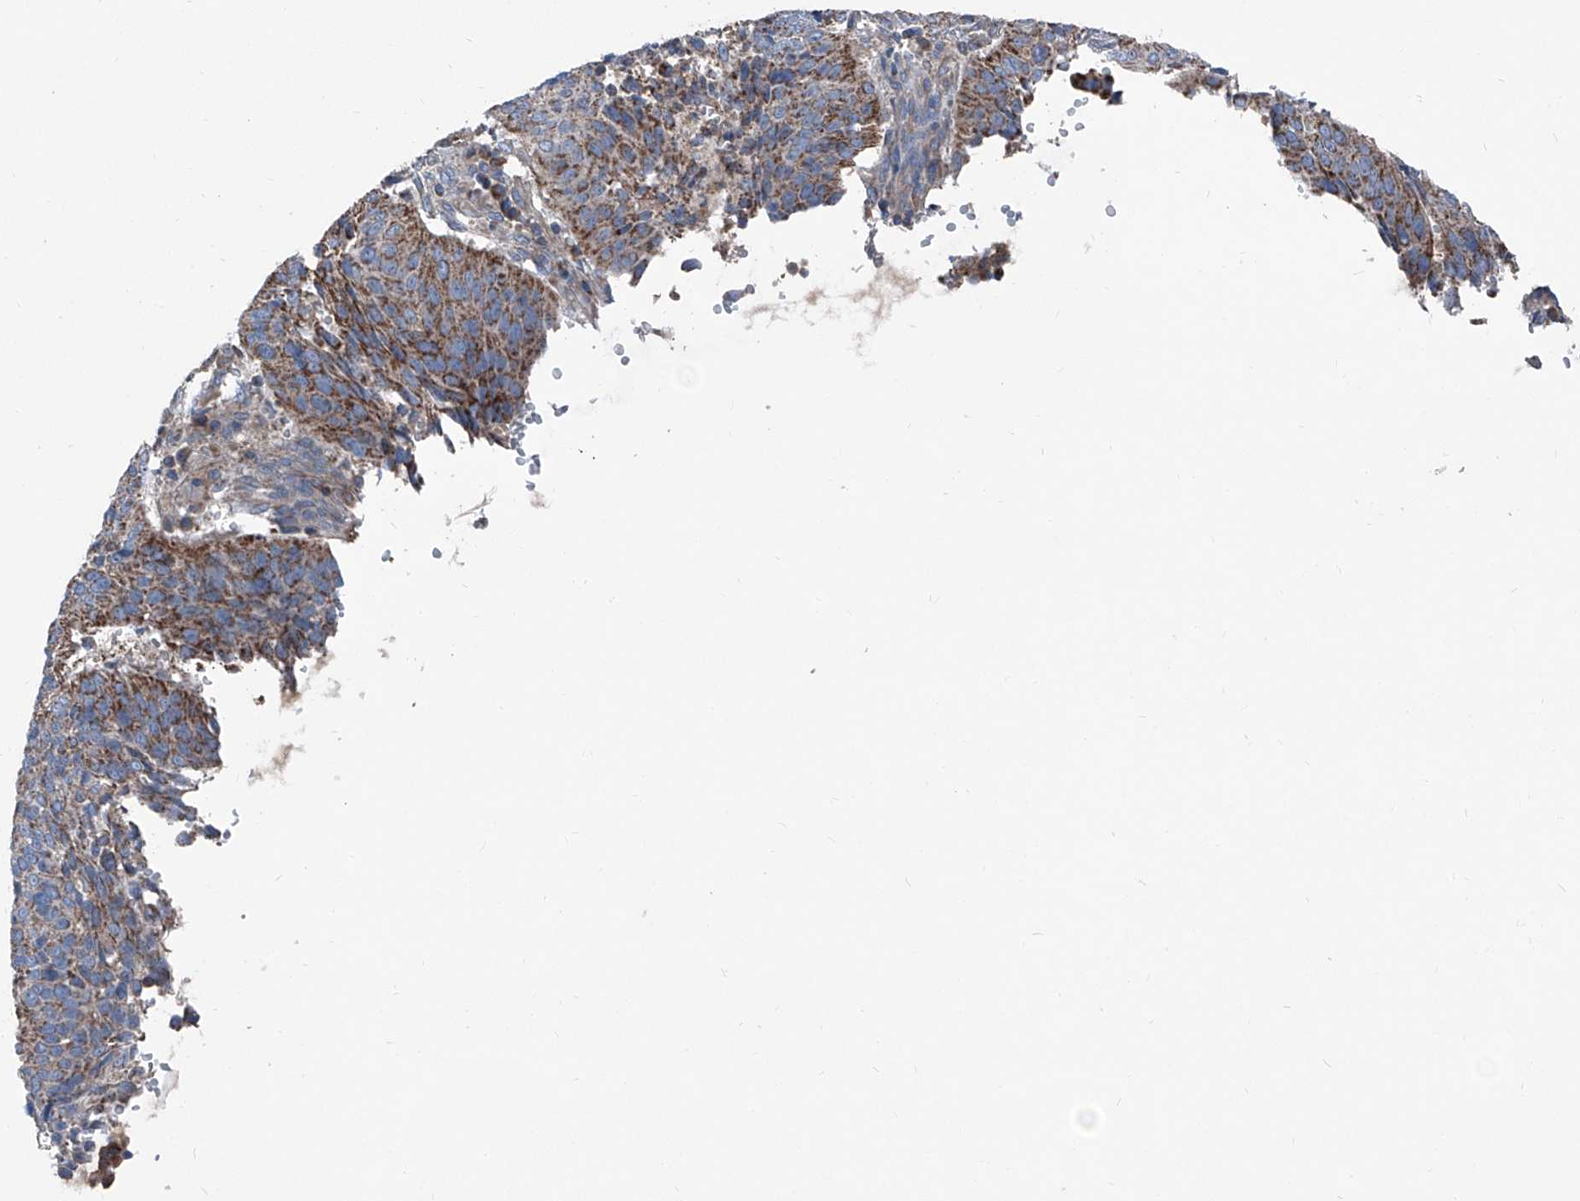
{"staining": {"intensity": "moderate", "quantity": ">75%", "location": "cytoplasmic/membranous"}, "tissue": "cervical cancer", "cell_type": "Tumor cells", "image_type": "cancer", "snomed": [{"axis": "morphology", "description": "Normal tissue, NOS"}, {"axis": "morphology", "description": "Squamous cell carcinoma, NOS"}, {"axis": "topography", "description": "Cervix"}], "caption": "An IHC image of neoplastic tissue is shown. Protein staining in brown labels moderate cytoplasmic/membranous positivity in squamous cell carcinoma (cervical) within tumor cells. The protein of interest is stained brown, and the nuclei are stained in blue (DAB (3,3'-diaminobenzidine) IHC with brightfield microscopy, high magnification).", "gene": "GPAT3", "patient": {"sex": "female", "age": 39}}